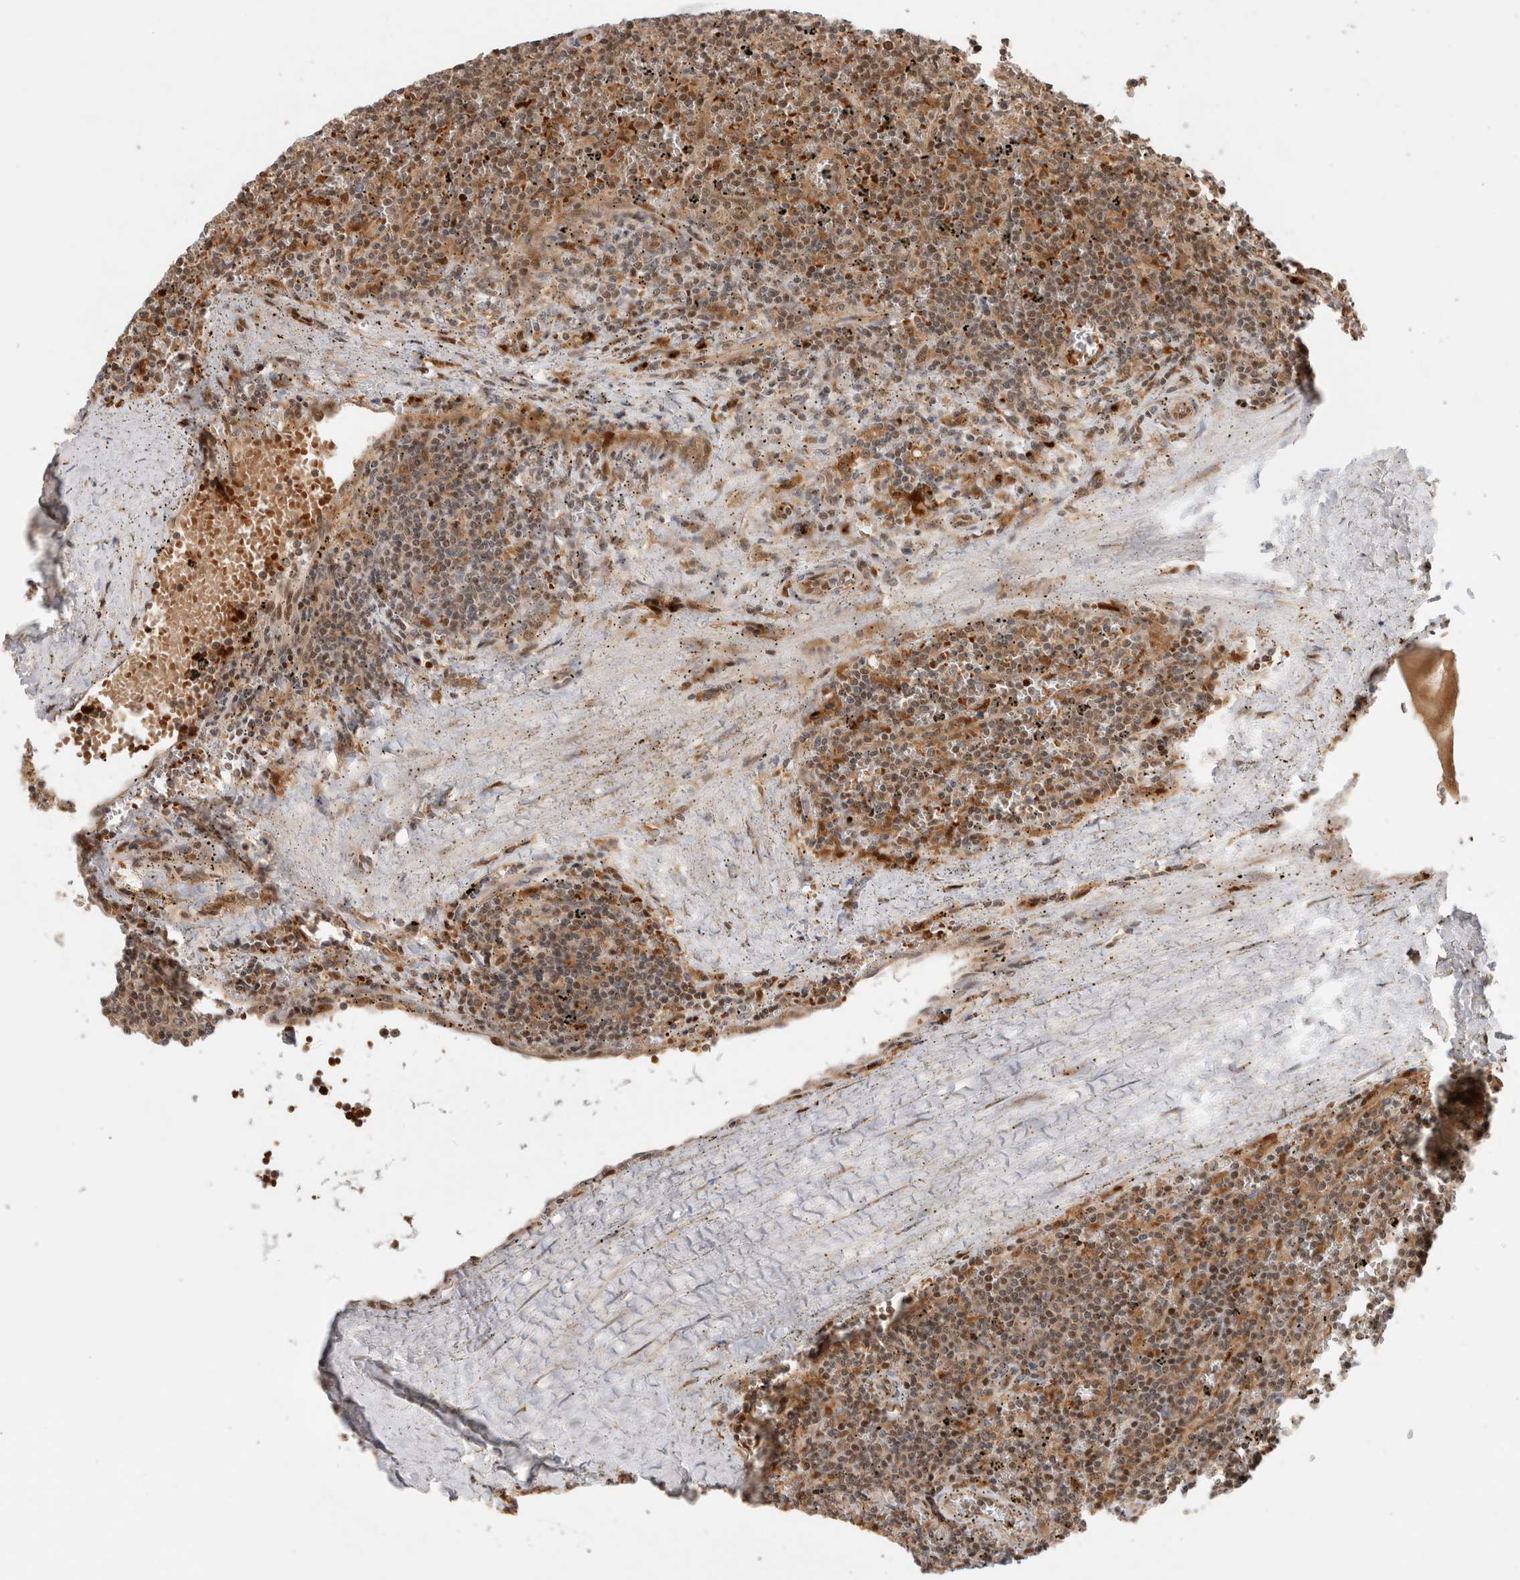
{"staining": {"intensity": "moderate", "quantity": ">75%", "location": "cytoplasmic/membranous,nuclear"}, "tissue": "lymphoma", "cell_type": "Tumor cells", "image_type": "cancer", "snomed": [{"axis": "morphology", "description": "Malignant lymphoma, non-Hodgkin's type, Low grade"}, {"axis": "topography", "description": "Spleen"}], "caption": "A medium amount of moderate cytoplasmic/membranous and nuclear positivity is present in about >75% of tumor cells in malignant lymphoma, non-Hodgkin's type (low-grade) tissue. The protein is stained brown, and the nuclei are stained in blue (DAB (3,3'-diaminobenzidine) IHC with brightfield microscopy, high magnification).", "gene": "OTUD6B", "patient": {"sex": "female", "age": 50}}